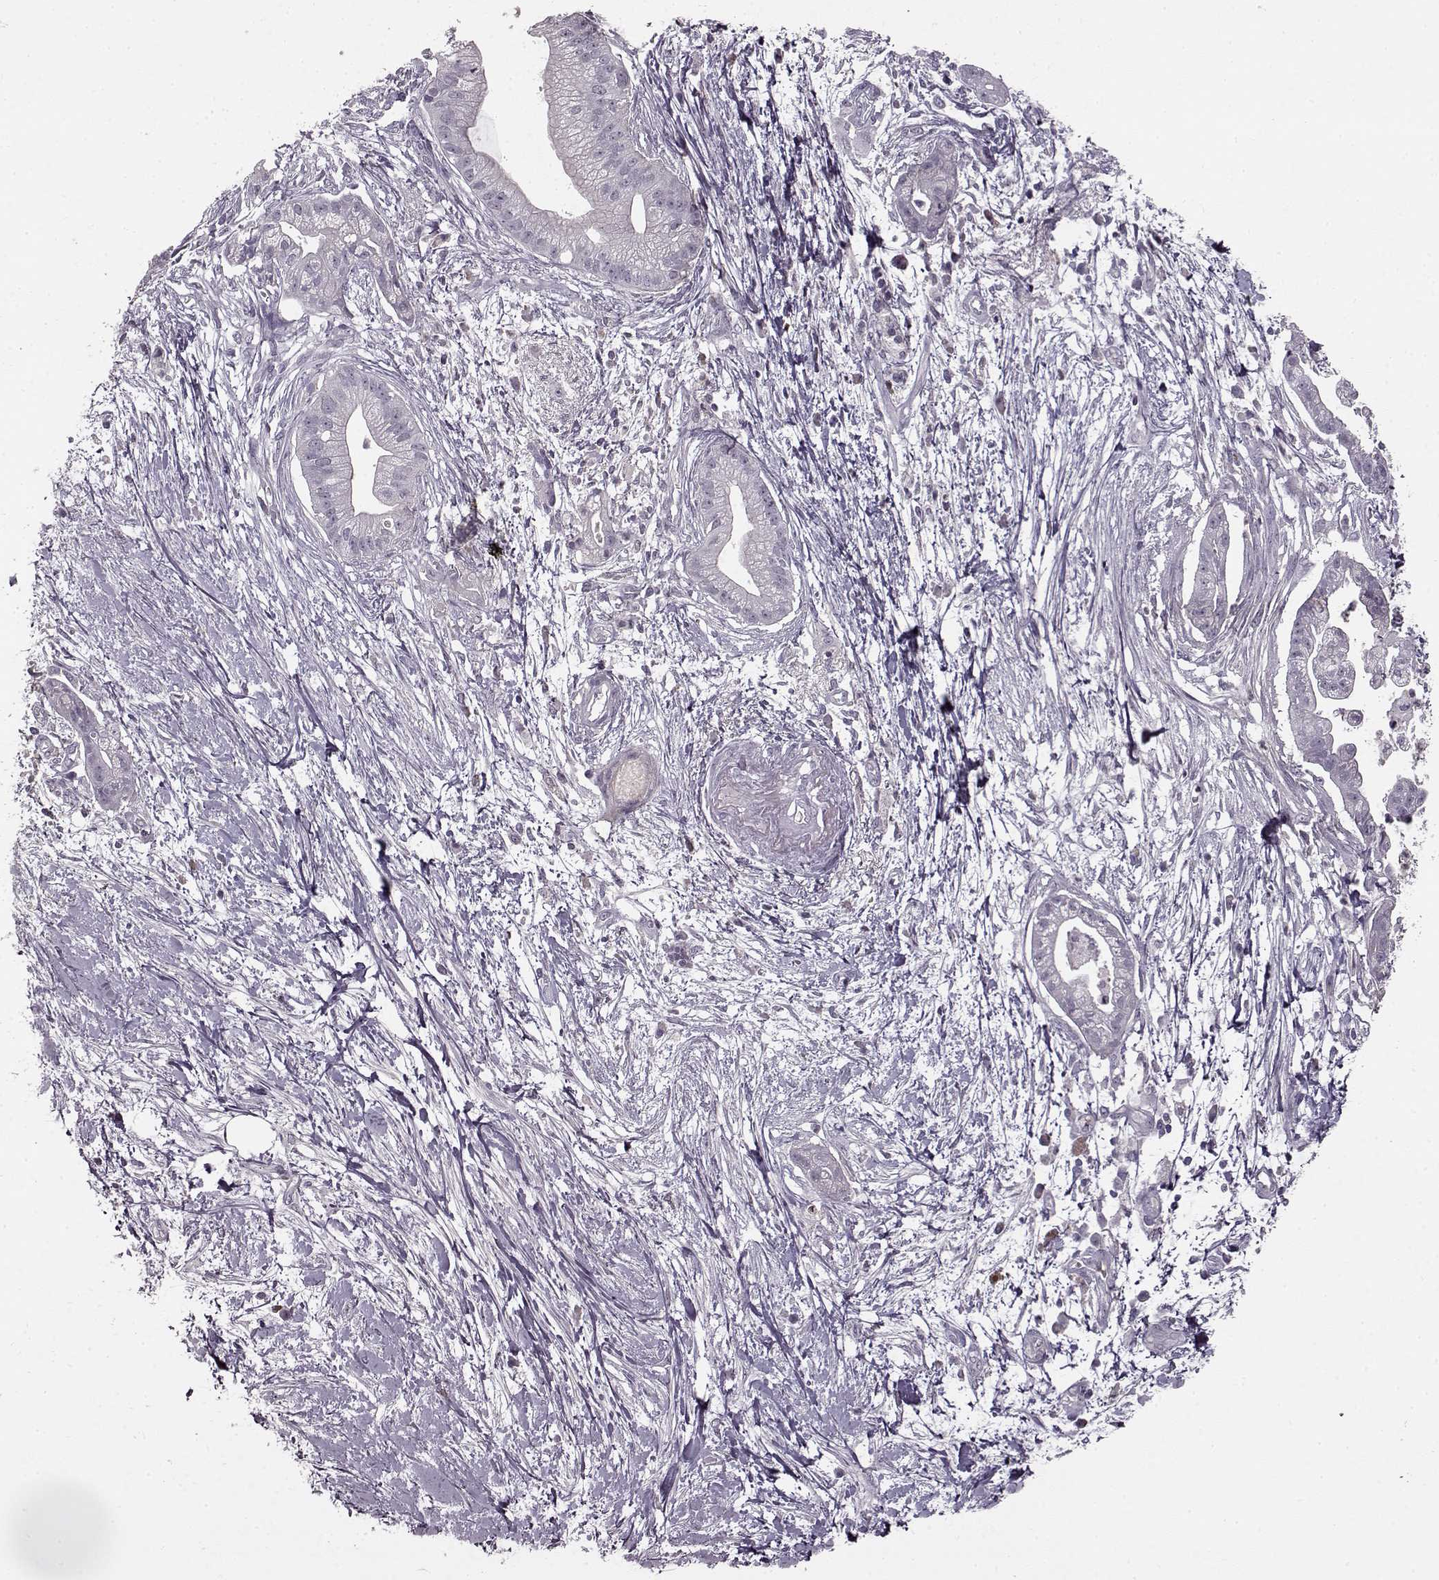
{"staining": {"intensity": "negative", "quantity": "none", "location": "none"}, "tissue": "pancreatic cancer", "cell_type": "Tumor cells", "image_type": "cancer", "snomed": [{"axis": "morphology", "description": "Normal tissue, NOS"}, {"axis": "morphology", "description": "Adenocarcinoma, NOS"}, {"axis": "topography", "description": "Lymph node"}, {"axis": "topography", "description": "Pancreas"}], "caption": "A histopathology image of human adenocarcinoma (pancreatic) is negative for staining in tumor cells.", "gene": "CNGA3", "patient": {"sex": "female", "age": 58}}